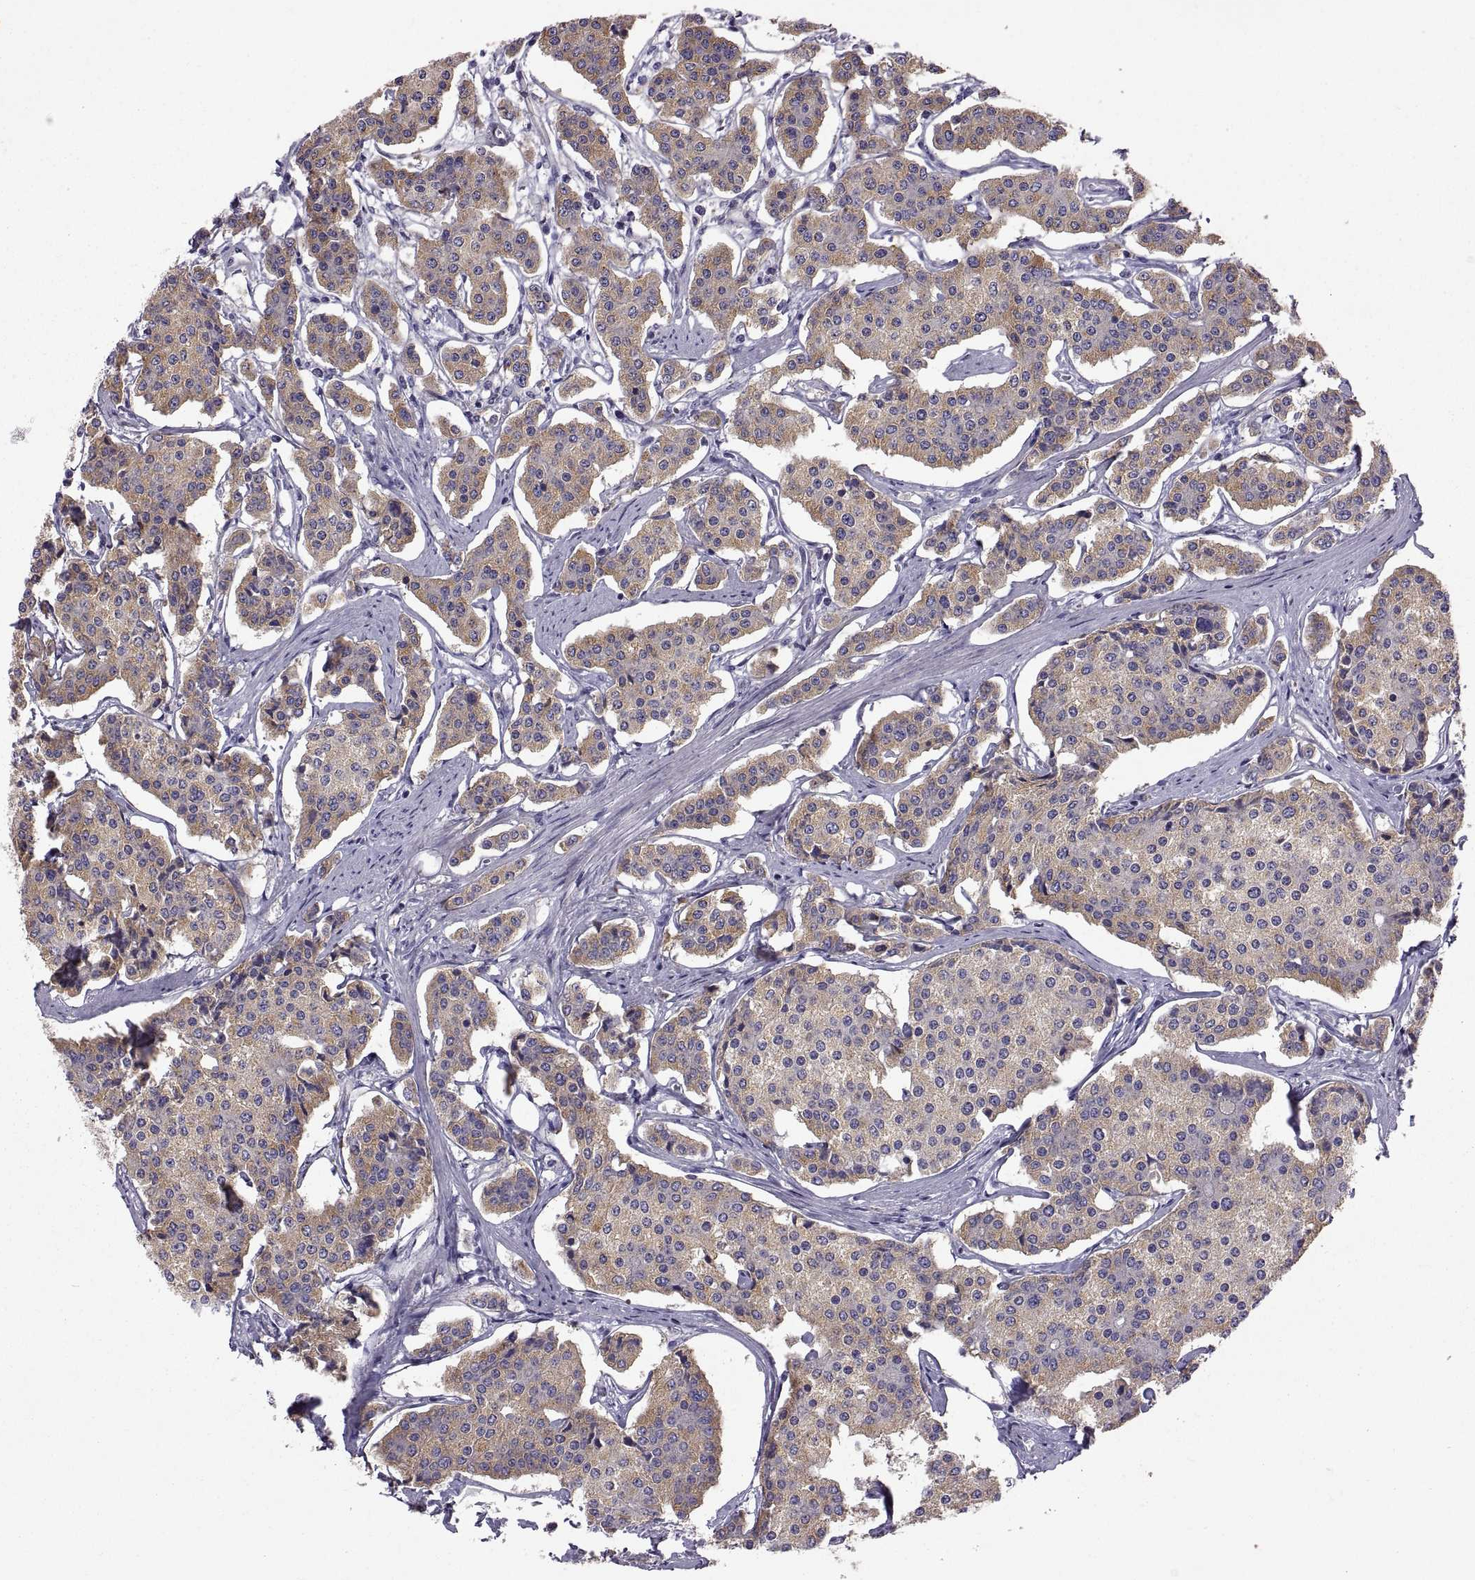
{"staining": {"intensity": "moderate", "quantity": ">75%", "location": "cytoplasmic/membranous"}, "tissue": "carcinoid", "cell_type": "Tumor cells", "image_type": "cancer", "snomed": [{"axis": "morphology", "description": "Carcinoid, malignant, NOS"}, {"axis": "topography", "description": "Small intestine"}], "caption": "This is an image of immunohistochemistry staining of carcinoid, which shows moderate expression in the cytoplasmic/membranous of tumor cells.", "gene": "ARSL", "patient": {"sex": "female", "age": 65}}